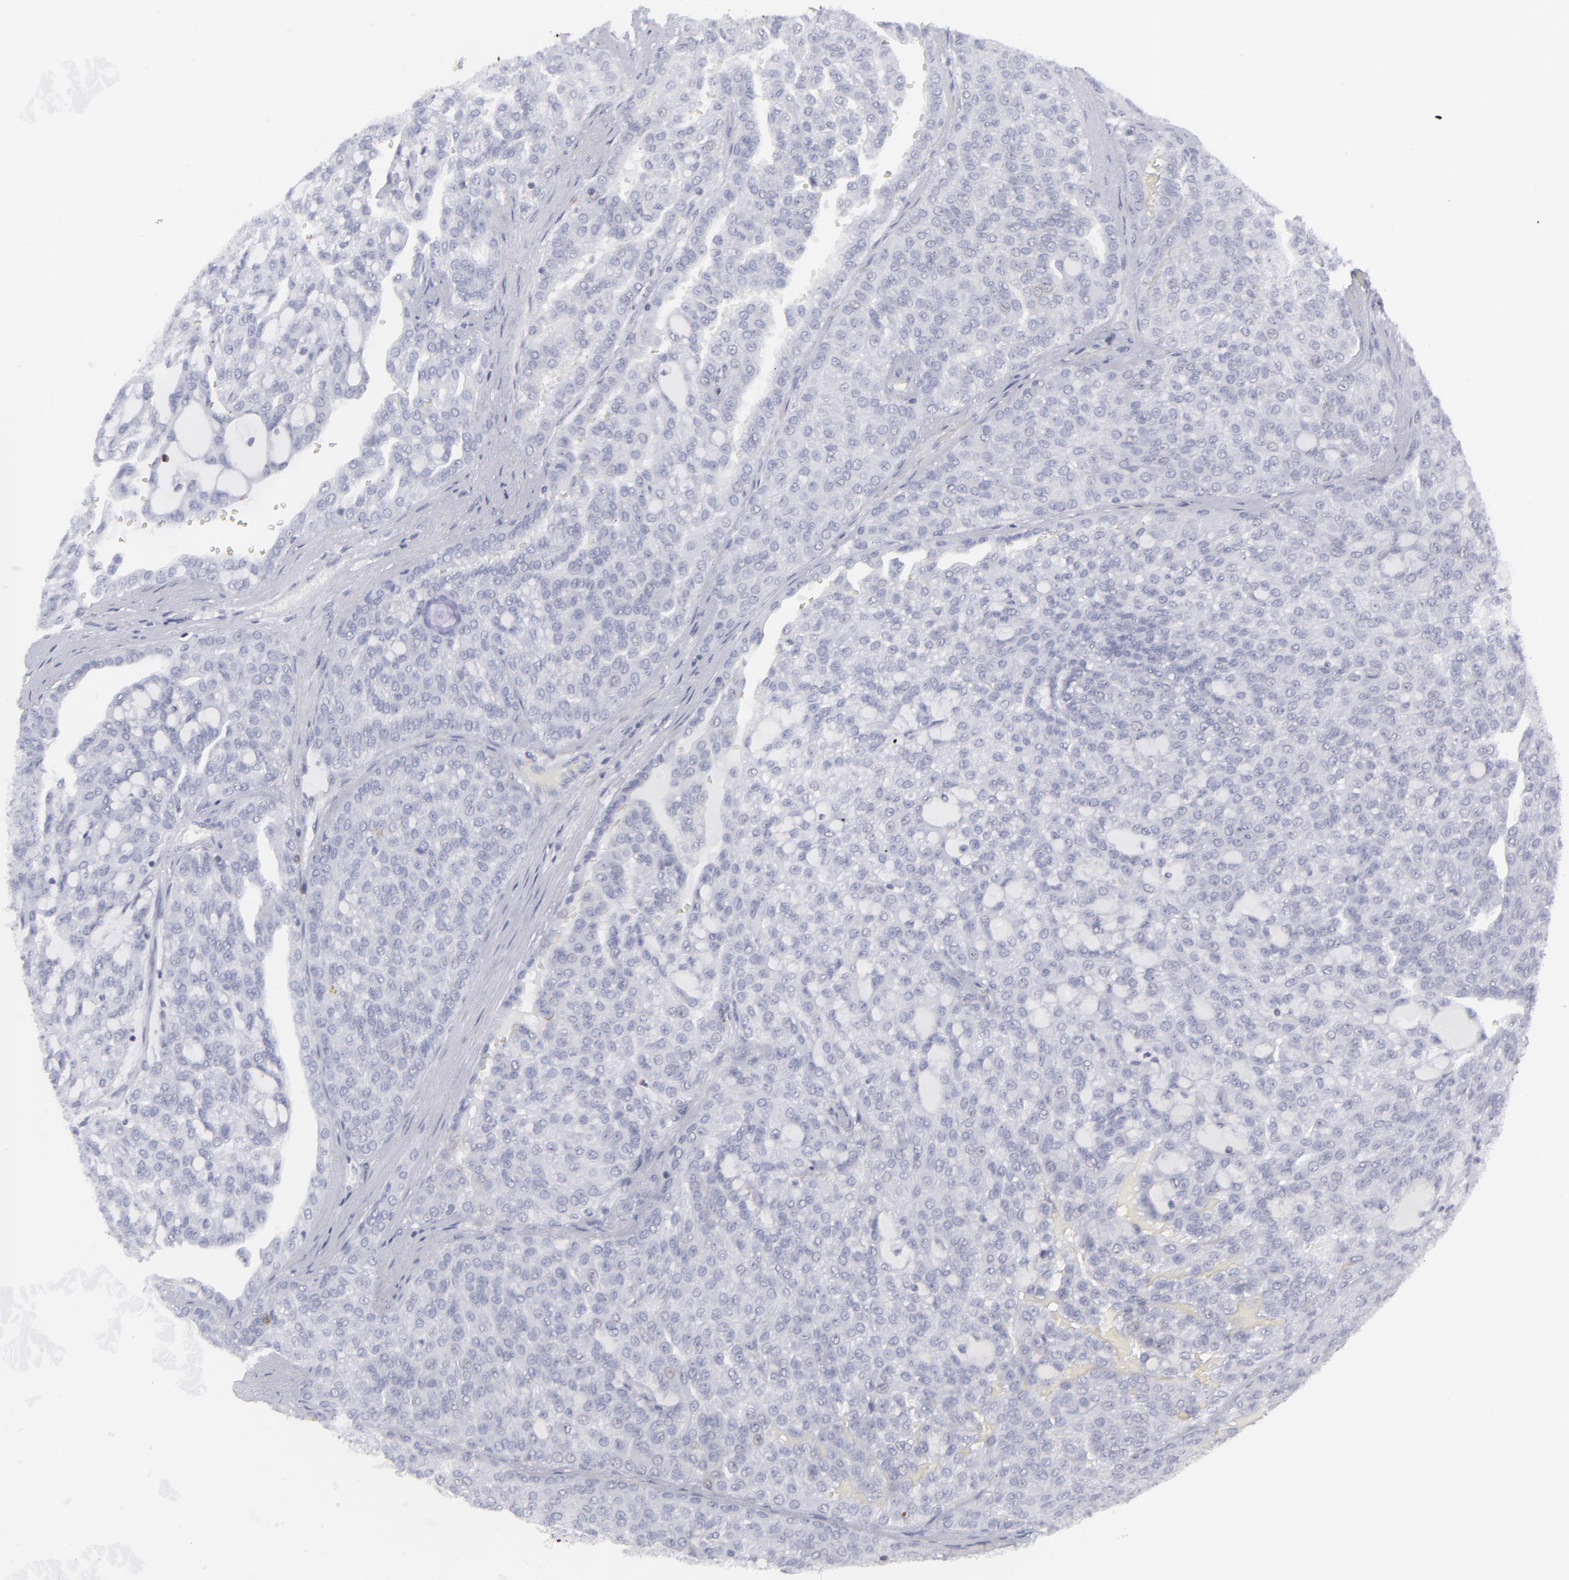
{"staining": {"intensity": "negative", "quantity": "none", "location": "none"}, "tissue": "renal cancer", "cell_type": "Tumor cells", "image_type": "cancer", "snomed": [{"axis": "morphology", "description": "Adenocarcinoma, NOS"}, {"axis": "topography", "description": "Kidney"}], "caption": "Tumor cells show no significant protein staining in adenocarcinoma (renal). (DAB immunohistochemistry (IHC) visualized using brightfield microscopy, high magnification).", "gene": "CD7", "patient": {"sex": "male", "age": 63}}